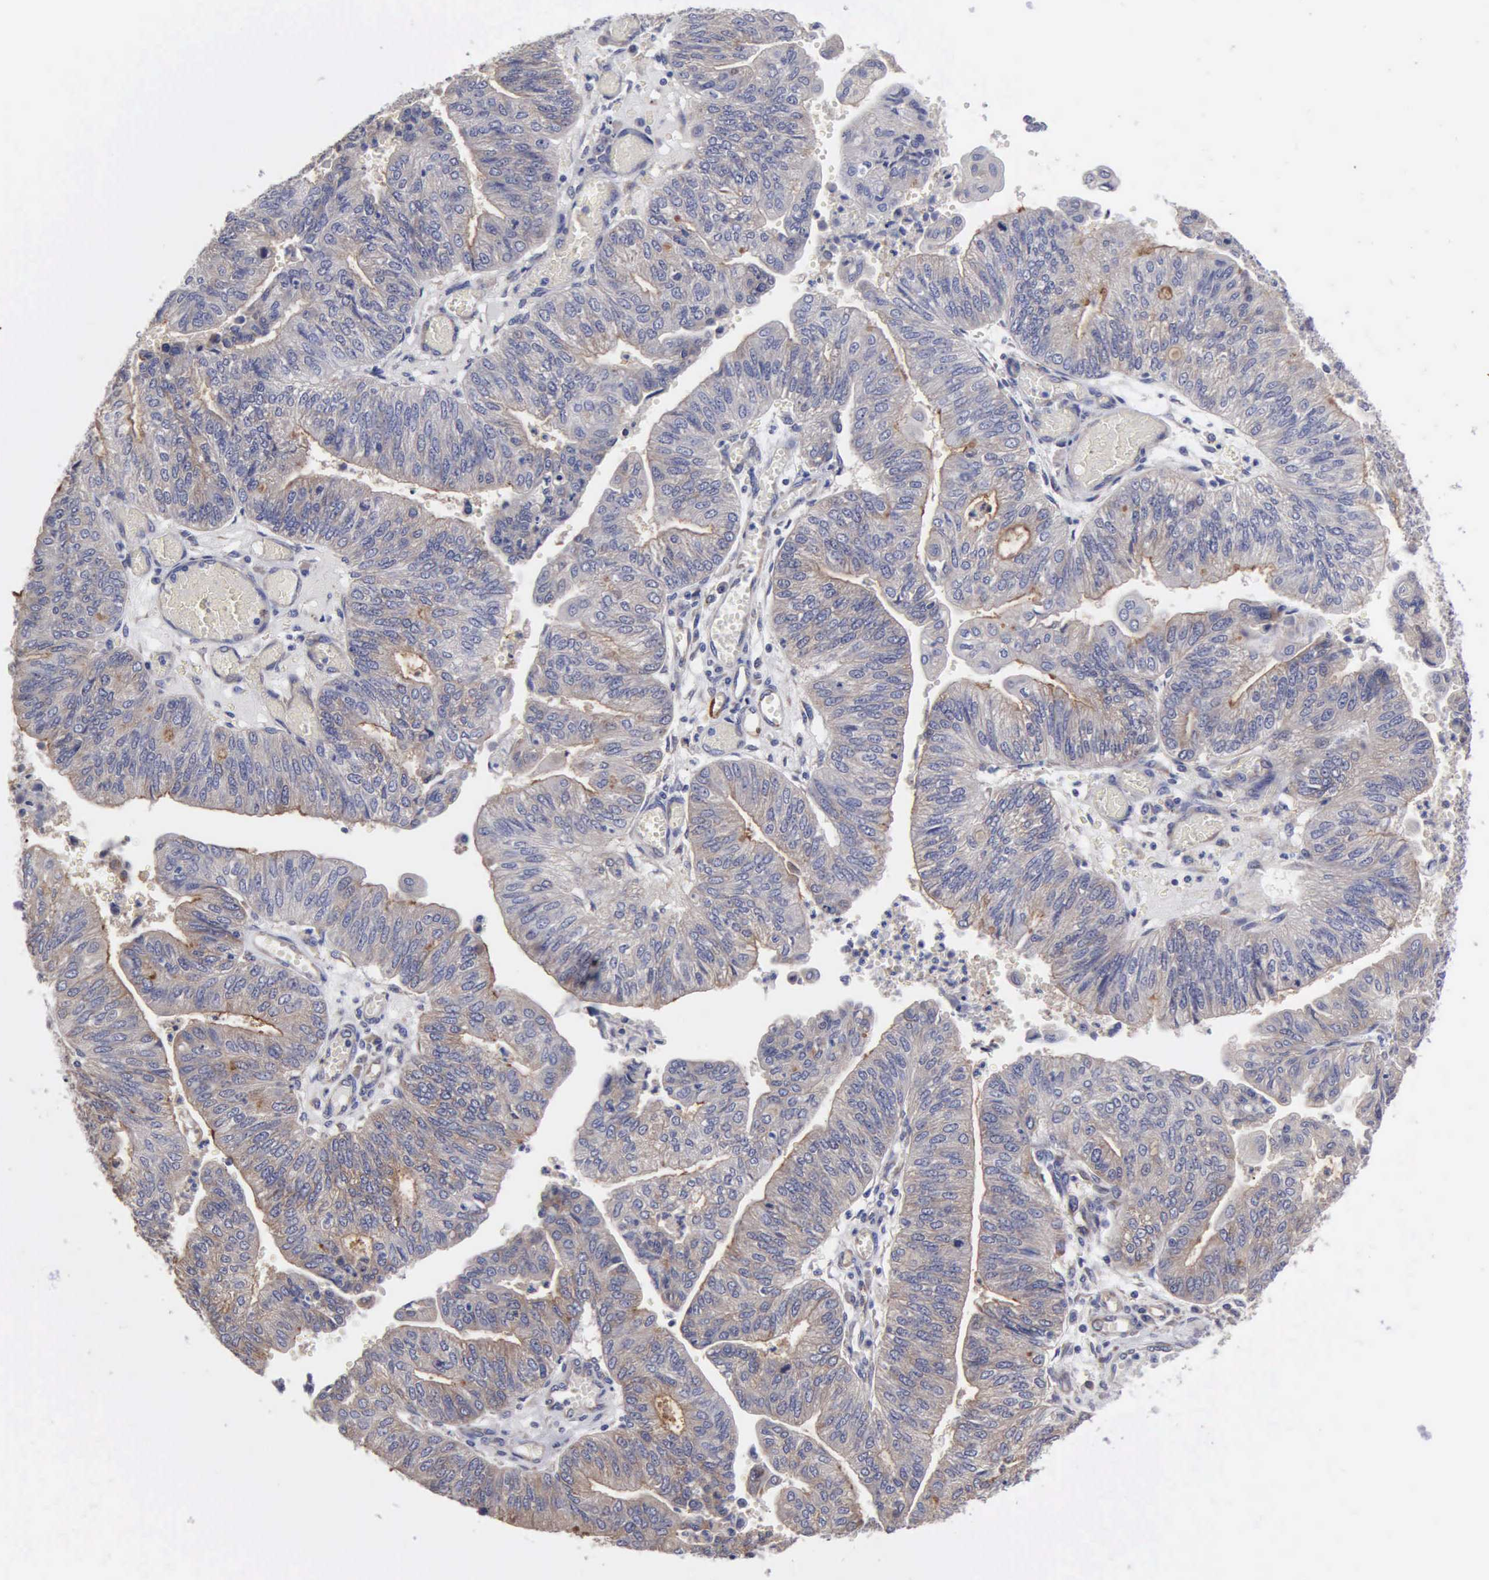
{"staining": {"intensity": "moderate", "quantity": "25%-75%", "location": "cytoplasmic/membranous"}, "tissue": "endometrial cancer", "cell_type": "Tumor cells", "image_type": "cancer", "snomed": [{"axis": "morphology", "description": "Adenocarcinoma, NOS"}, {"axis": "topography", "description": "Endometrium"}], "caption": "A medium amount of moderate cytoplasmic/membranous staining is present in about 25%-75% of tumor cells in endometrial cancer (adenocarcinoma) tissue. The protein of interest is stained brown, and the nuclei are stained in blue (DAB (3,3'-diaminobenzidine) IHC with brightfield microscopy, high magnification).", "gene": "RDX", "patient": {"sex": "female", "age": 59}}